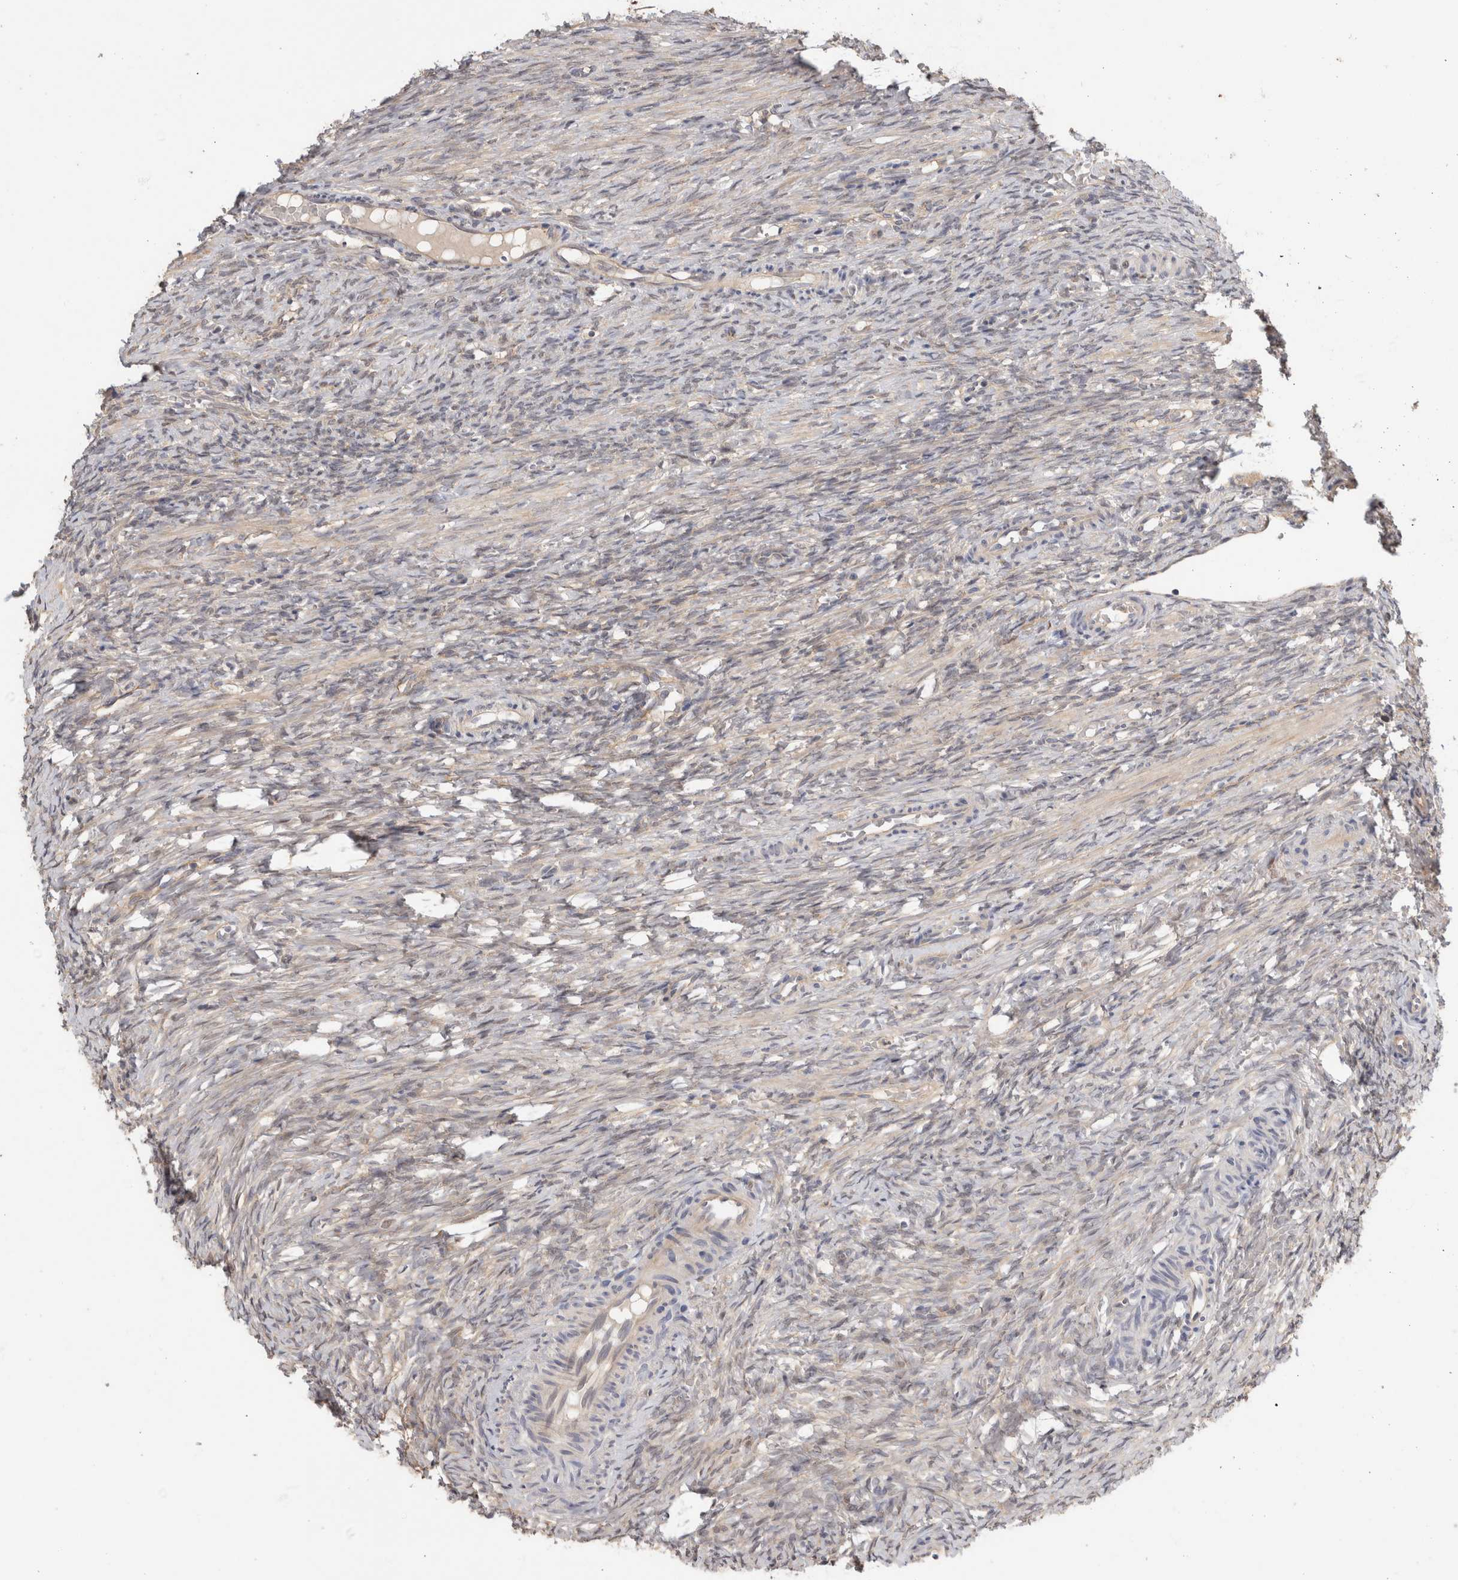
{"staining": {"intensity": "weak", "quantity": "25%-75%", "location": "cytoplasmic/membranous"}, "tissue": "ovary", "cell_type": "Ovarian stroma cells", "image_type": "normal", "snomed": [{"axis": "morphology", "description": "Normal tissue, NOS"}, {"axis": "topography", "description": "Ovary"}], "caption": "DAB immunohistochemical staining of normal ovary shows weak cytoplasmic/membranous protein expression in approximately 25%-75% of ovarian stroma cells.", "gene": "PGM1", "patient": {"sex": "female", "age": 41}}